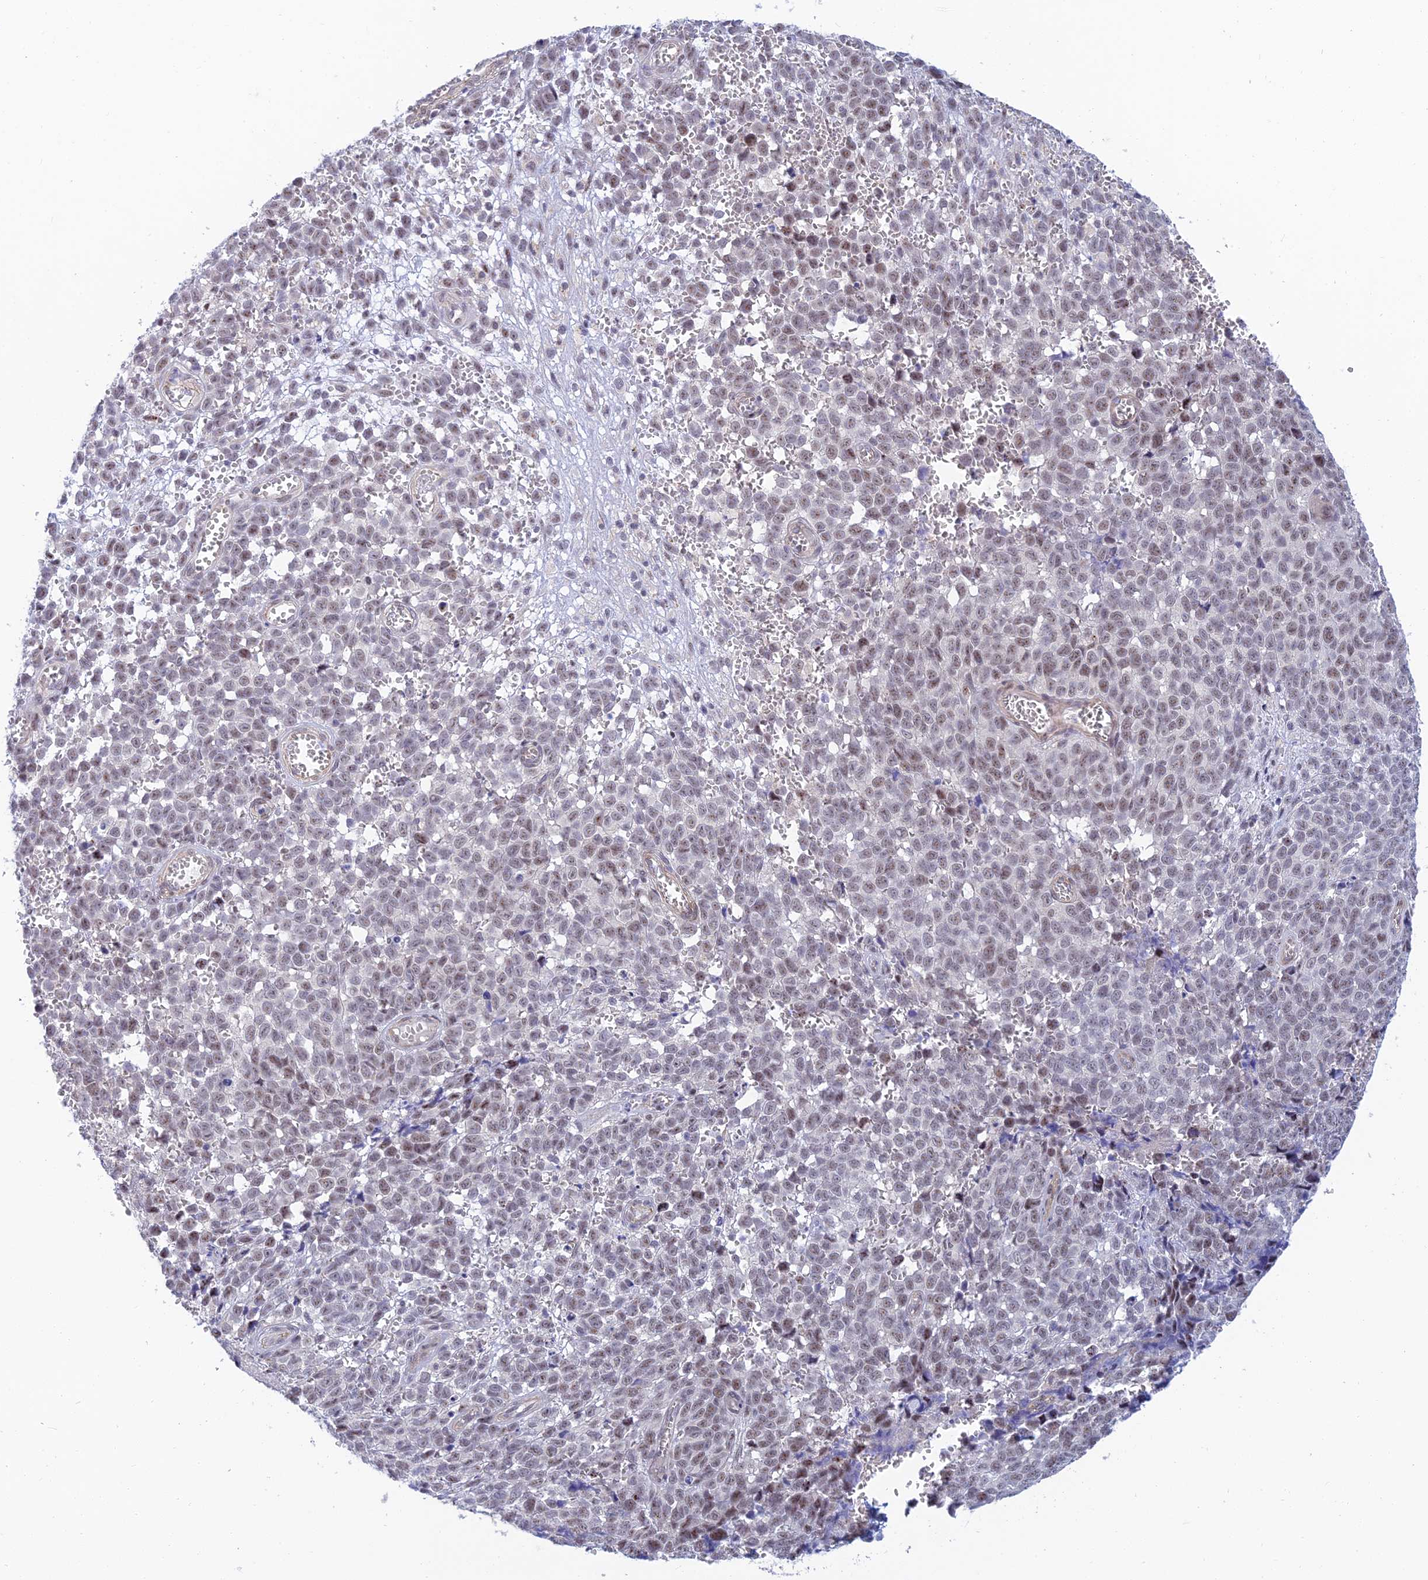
{"staining": {"intensity": "weak", "quantity": "25%-75%", "location": "nuclear"}, "tissue": "melanoma", "cell_type": "Tumor cells", "image_type": "cancer", "snomed": [{"axis": "morphology", "description": "Malignant melanoma, NOS"}, {"axis": "topography", "description": "Nose, NOS"}], "caption": "A photomicrograph of malignant melanoma stained for a protein shows weak nuclear brown staining in tumor cells.", "gene": "CFAP92", "patient": {"sex": "female", "age": 48}}